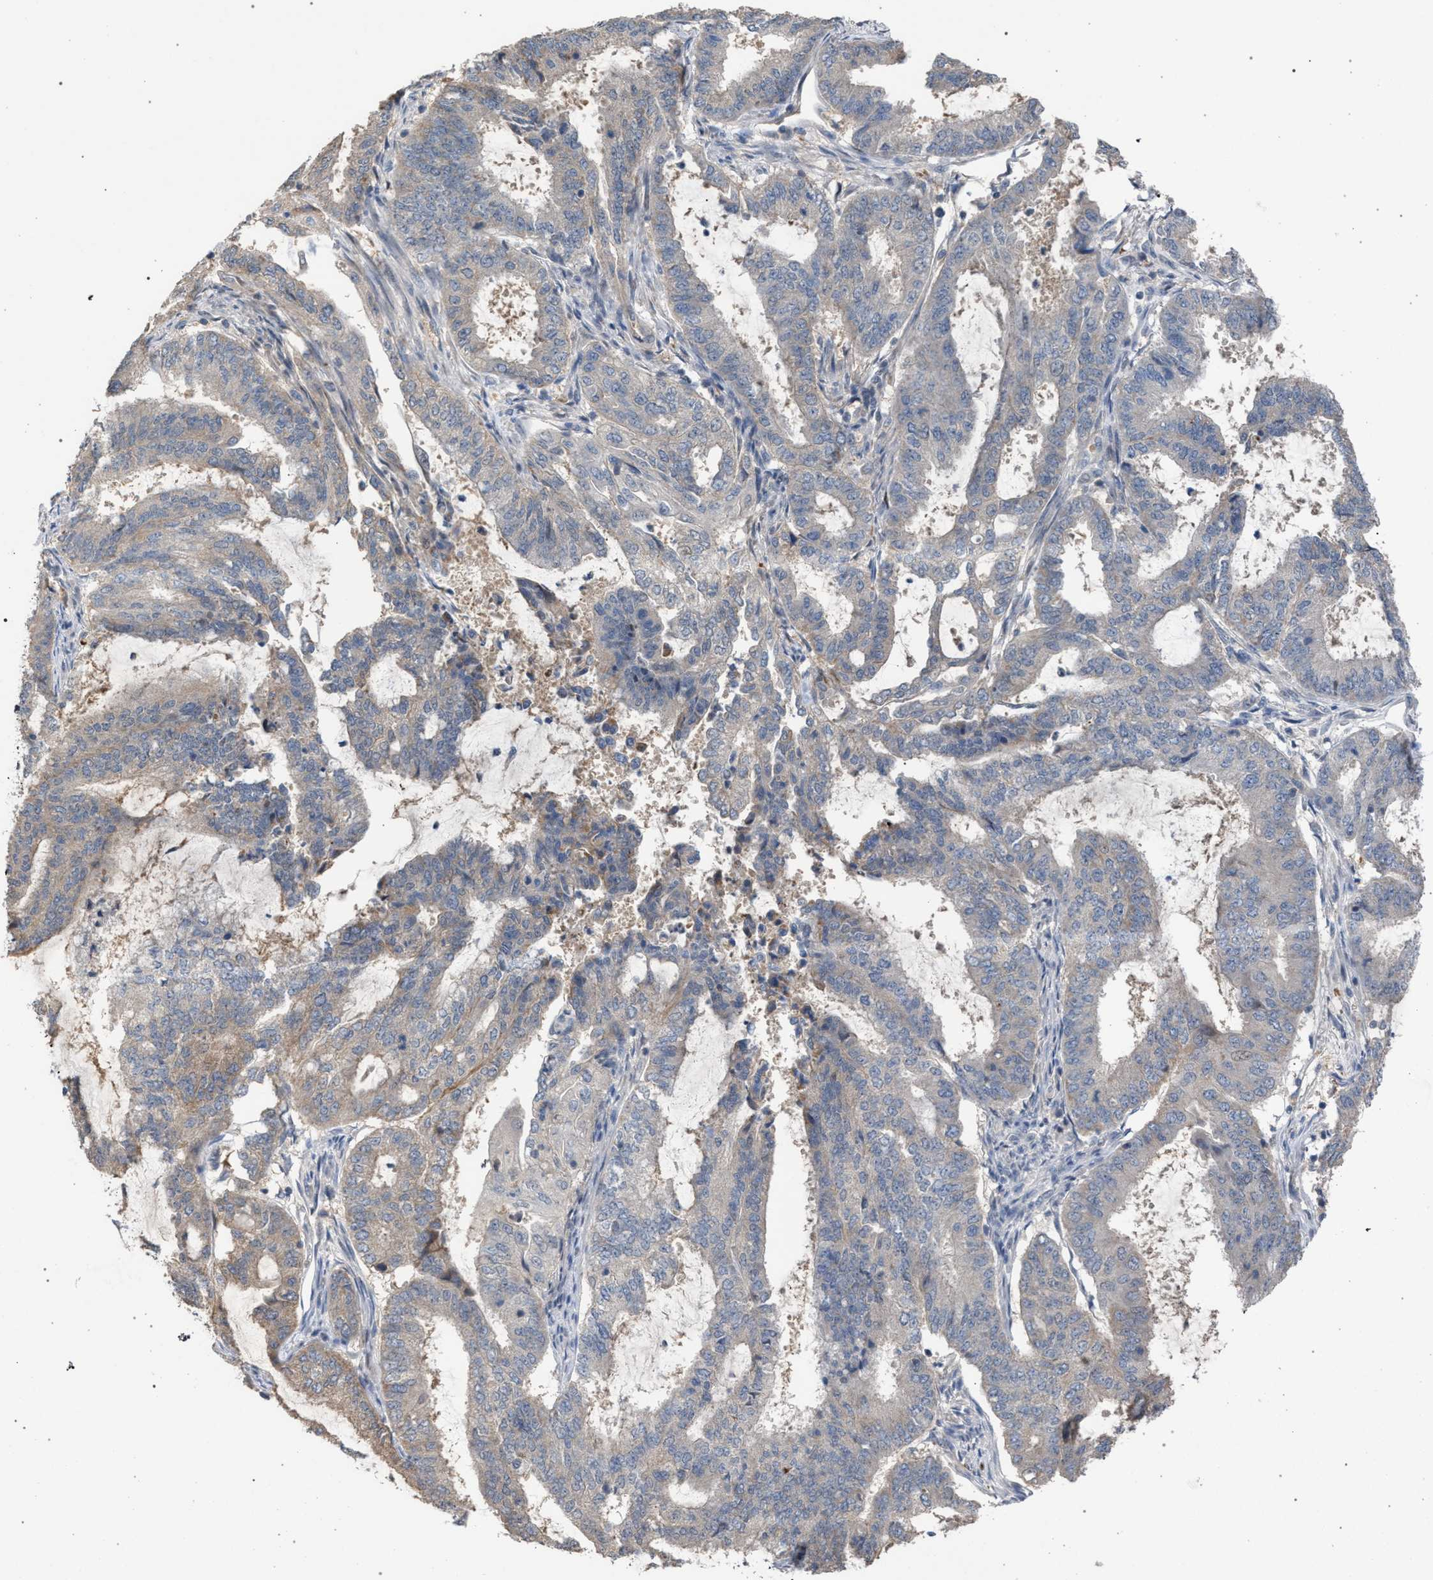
{"staining": {"intensity": "weak", "quantity": "<25%", "location": "cytoplasmic/membranous"}, "tissue": "endometrial cancer", "cell_type": "Tumor cells", "image_type": "cancer", "snomed": [{"axis": "morphology", "description": "Adenocarcinoma, NOS"}, {"axis": "topography", "description": "Endometrium"}], "caption": "Tumor cells show no significant staining in endometrial cancer (adenocarcinoma).", "gene": "TECPR1", "patient": {"sex": "female", "age": 51}}